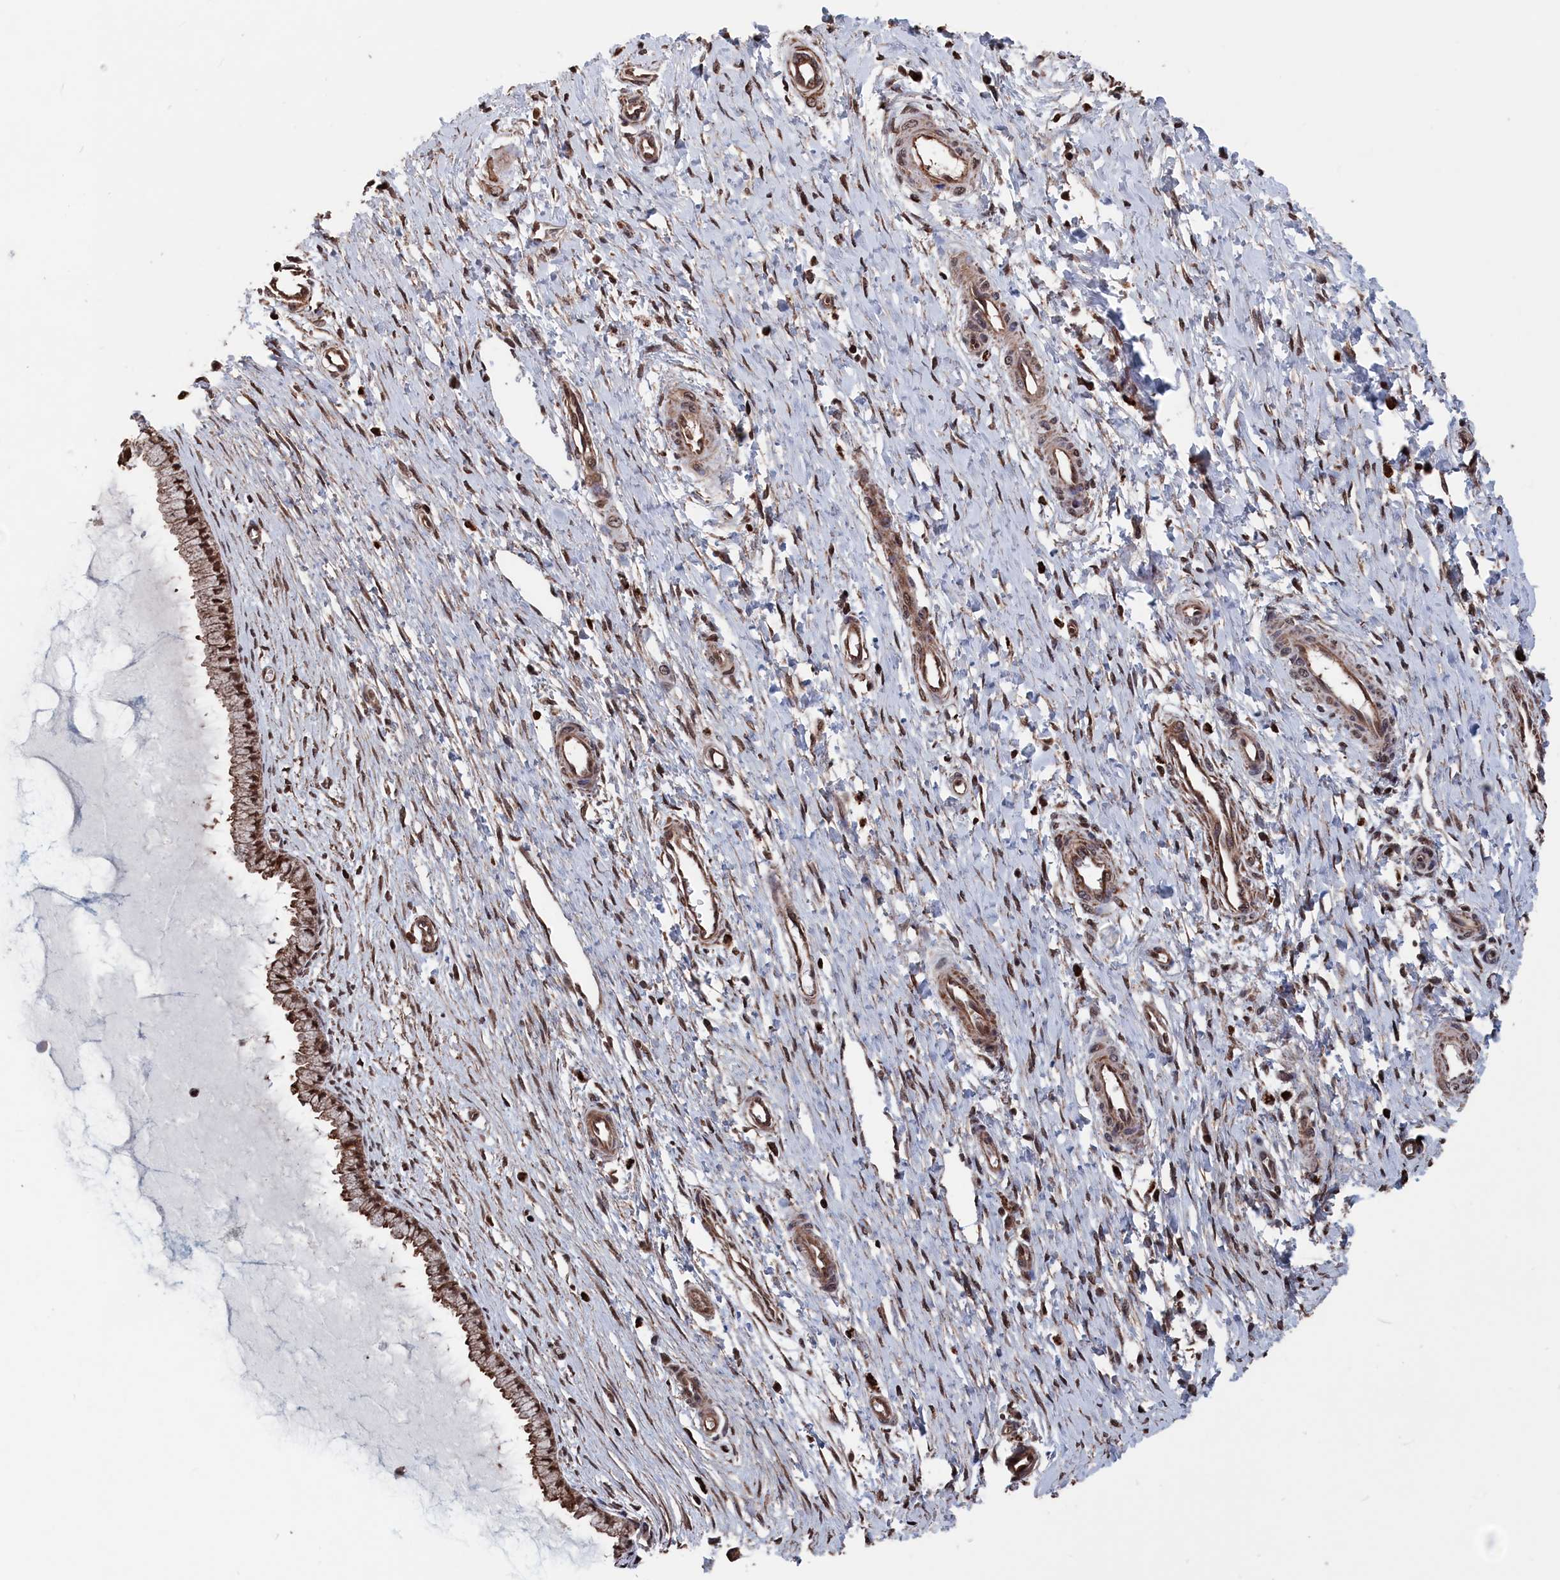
{"staining": {"intensity": "moderate", "quantity": ">75%", "location": "cytoplasmic/membranous,nuclear"}, "tissue": "cervix", "cell_type": "Glandular cells", "image_type": "normal", "snomed": [{"axis": "morphology", "description": "Normal tissue, NOS"}, {"axis": "topography", "description": "Cervix"}], "caption": "The micrograph shows staining of unremarkable cervix, revealing moderate cytoplasmic/membranous,nuclear protein expression (brown color) within glandular cells.", "gene": "PDE12", "patient": {"sex": "female", "age": 55}}